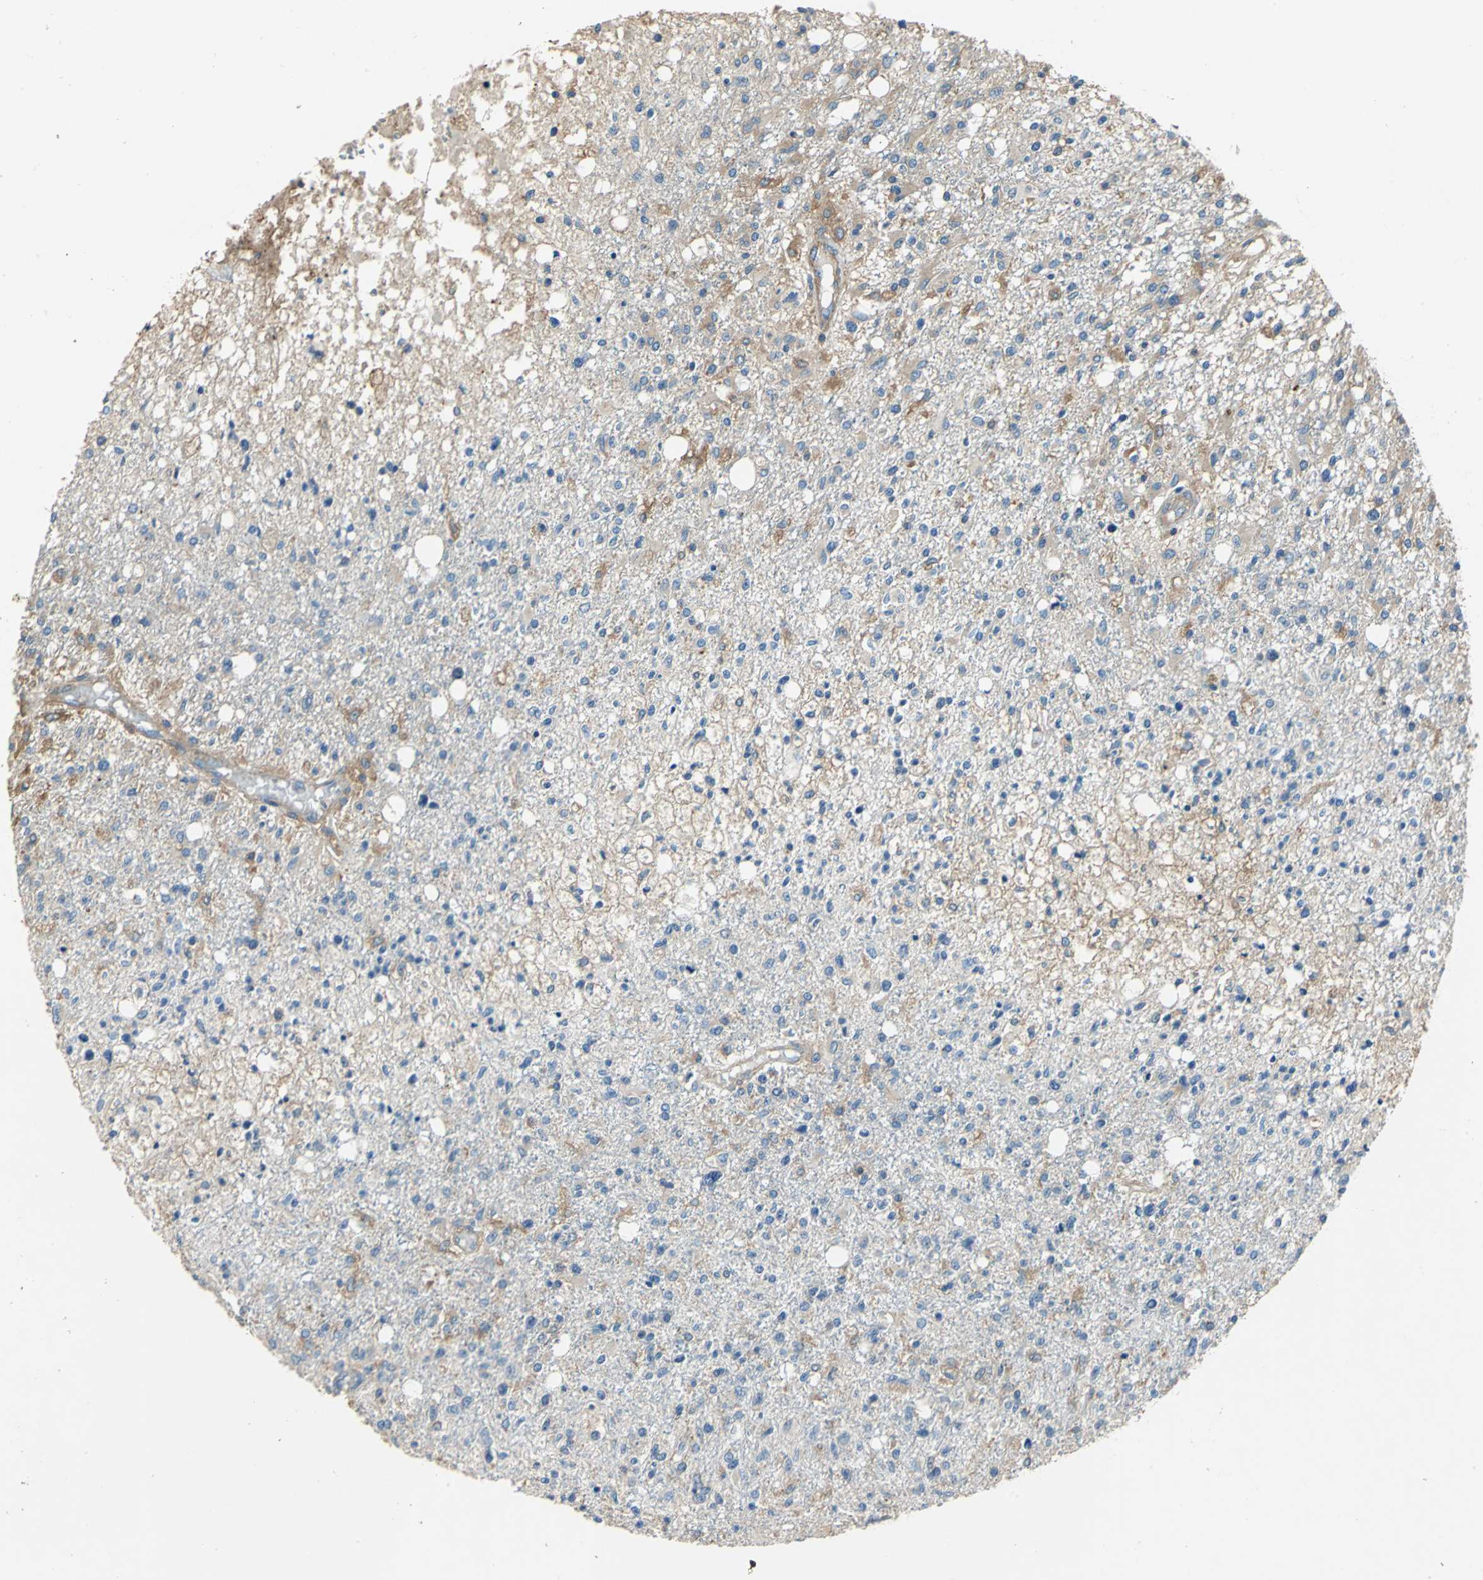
{"staining": {"intensity": "moderate", "quantity": "25%-75%", "location": "cytoplasmic/membranous"}, "tissue": "glioma", "cell_type": "Tumor cells", "image_type": "cancer", "snomed": [{"axis": "morphology", "description": "Glioma, malignant, High grade"}, {"axis": "topography", "description": "Cerebral cortex"}], "caption": "Malignant high-grade glioma stained for a protein (brown) displays moderate cytoplasmic/membranous positive staining in about 25%-75% of tumor cells.", "gene": "DDX3Y", "patient": {"sex": "male", "age": 76}}